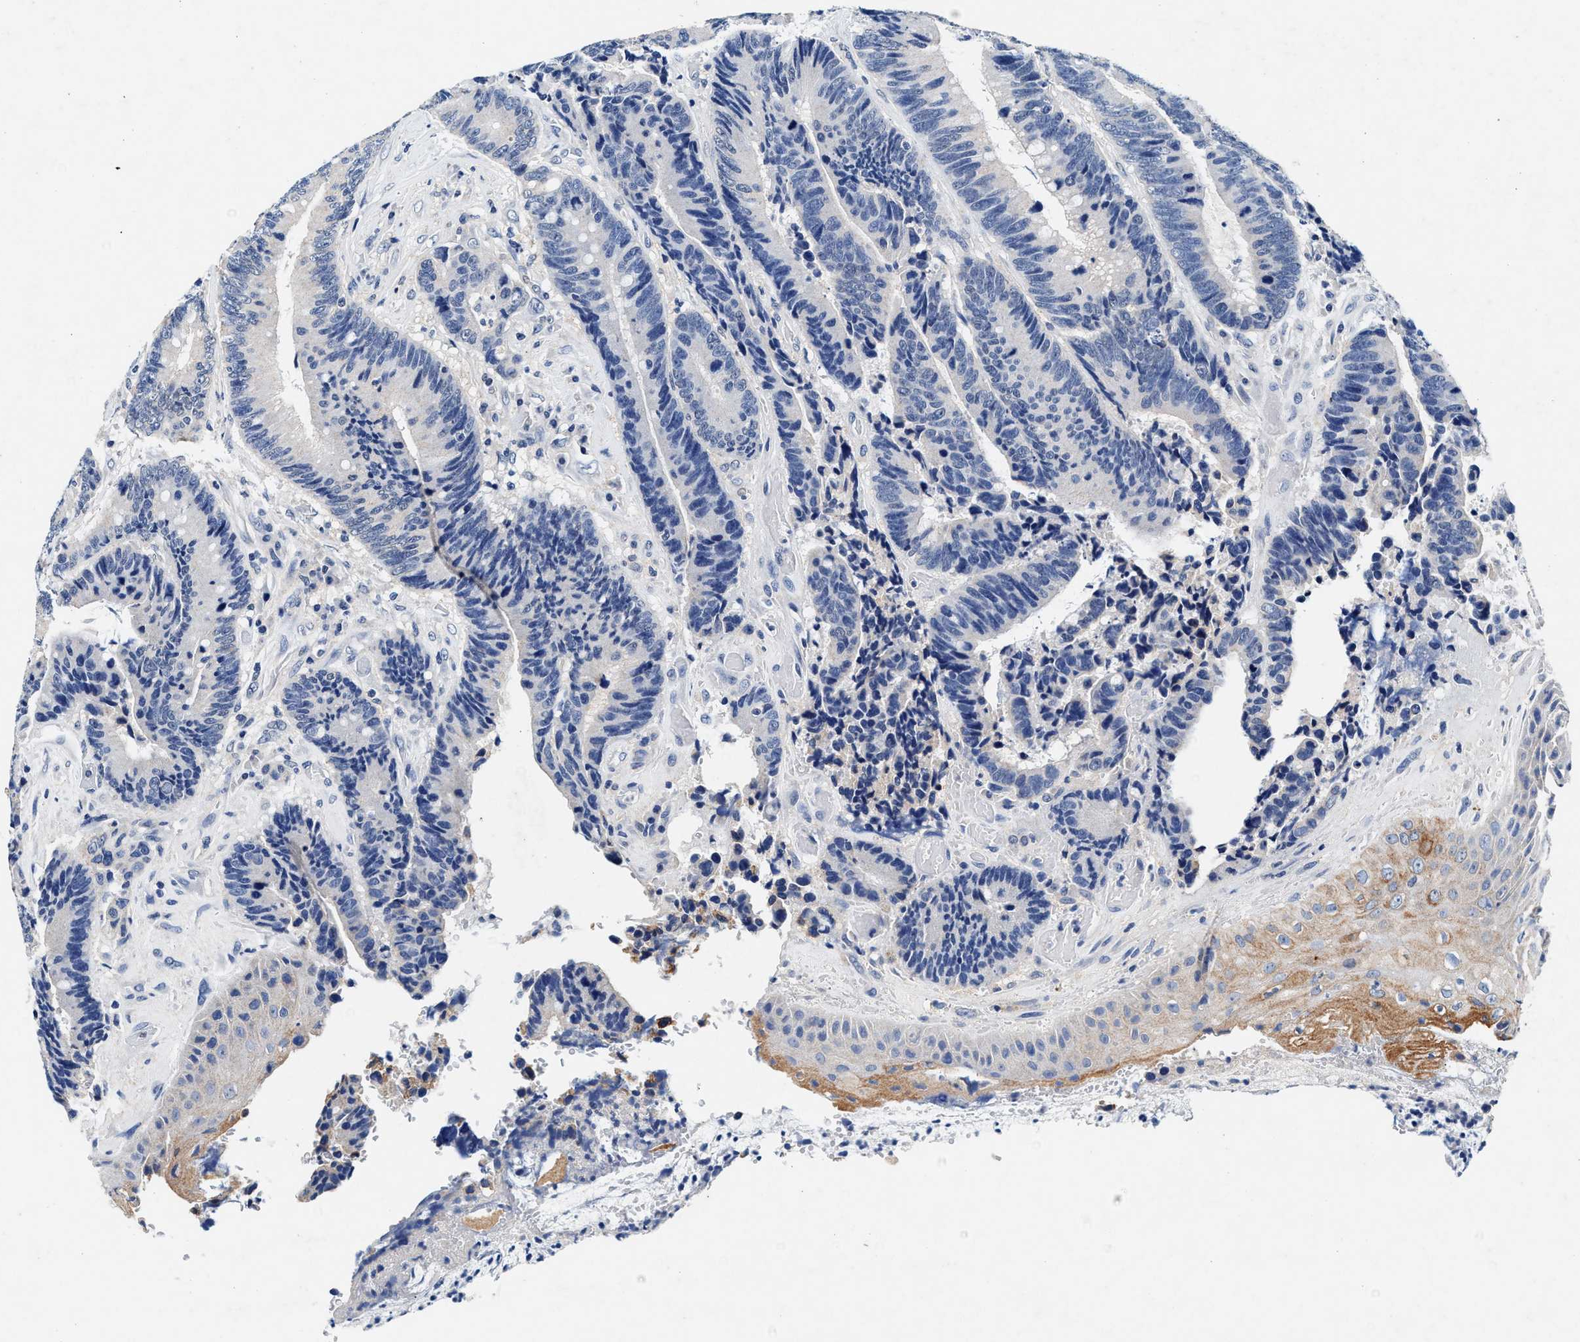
{"staining": {"intensity": "negative", "quantity": "none", "location": "none"}, "tissue": "colorectal cancer", "cell_type": "Tumor cells", "image_type": "cancer", "snomed": [{"axis": "morphology", "description": "Adenocarcinoma, NOS"}, {"axis": "topography", "description": "Rectum"}, {"axis": "topography", "description": "Anal"}], "caption": "Tumor cells are negative for brown protein staining in adenocarcinoma (colorectal). (Stains: DAB immunohistochemistry (IHC) with hematoxylin counter stain, Microscopy: brightfield microscopy at high magnification).", "gene": "SLC8A1", "patient": {"sex": "female", "age": 89}}